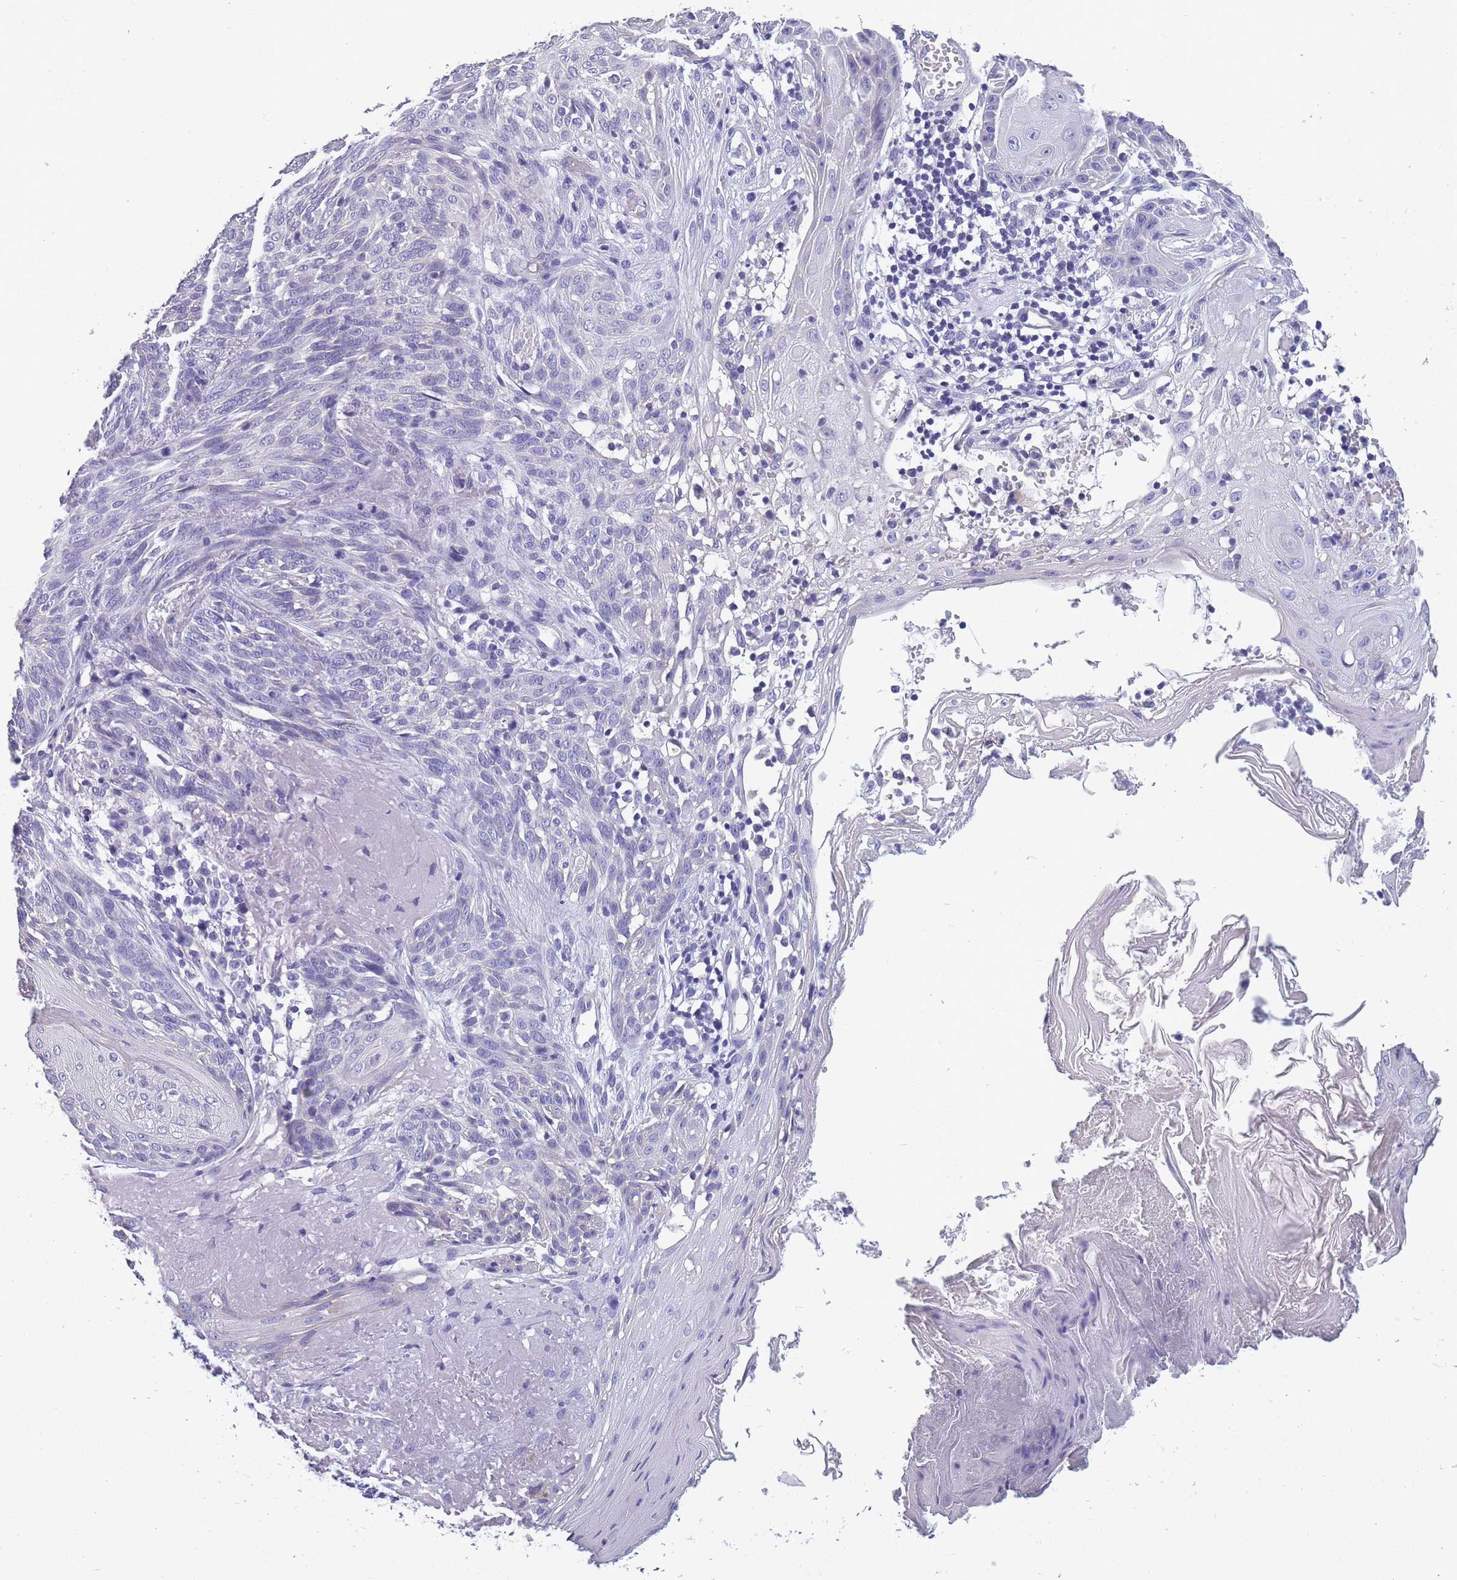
{"staining": {"intensity": "negative", "quantity": "none", "location": "none"}, "tissue": "skin cancer", "cell_type": "Tumor cells", "image_type": "cancer", "snomed": [{"axis": "morphology", "description": "Basal cell carcinoma"}, {"axis": "topography", "description": "Skin"}], "caption": "Immunohistochemistry micrograph of skin cancer stained for a protein (brown), which shows no positivity in tumor cells. Nuclei are stained in blue.", "gene": "OR4C5", "patient": {"sex": "female", "age": 86}}